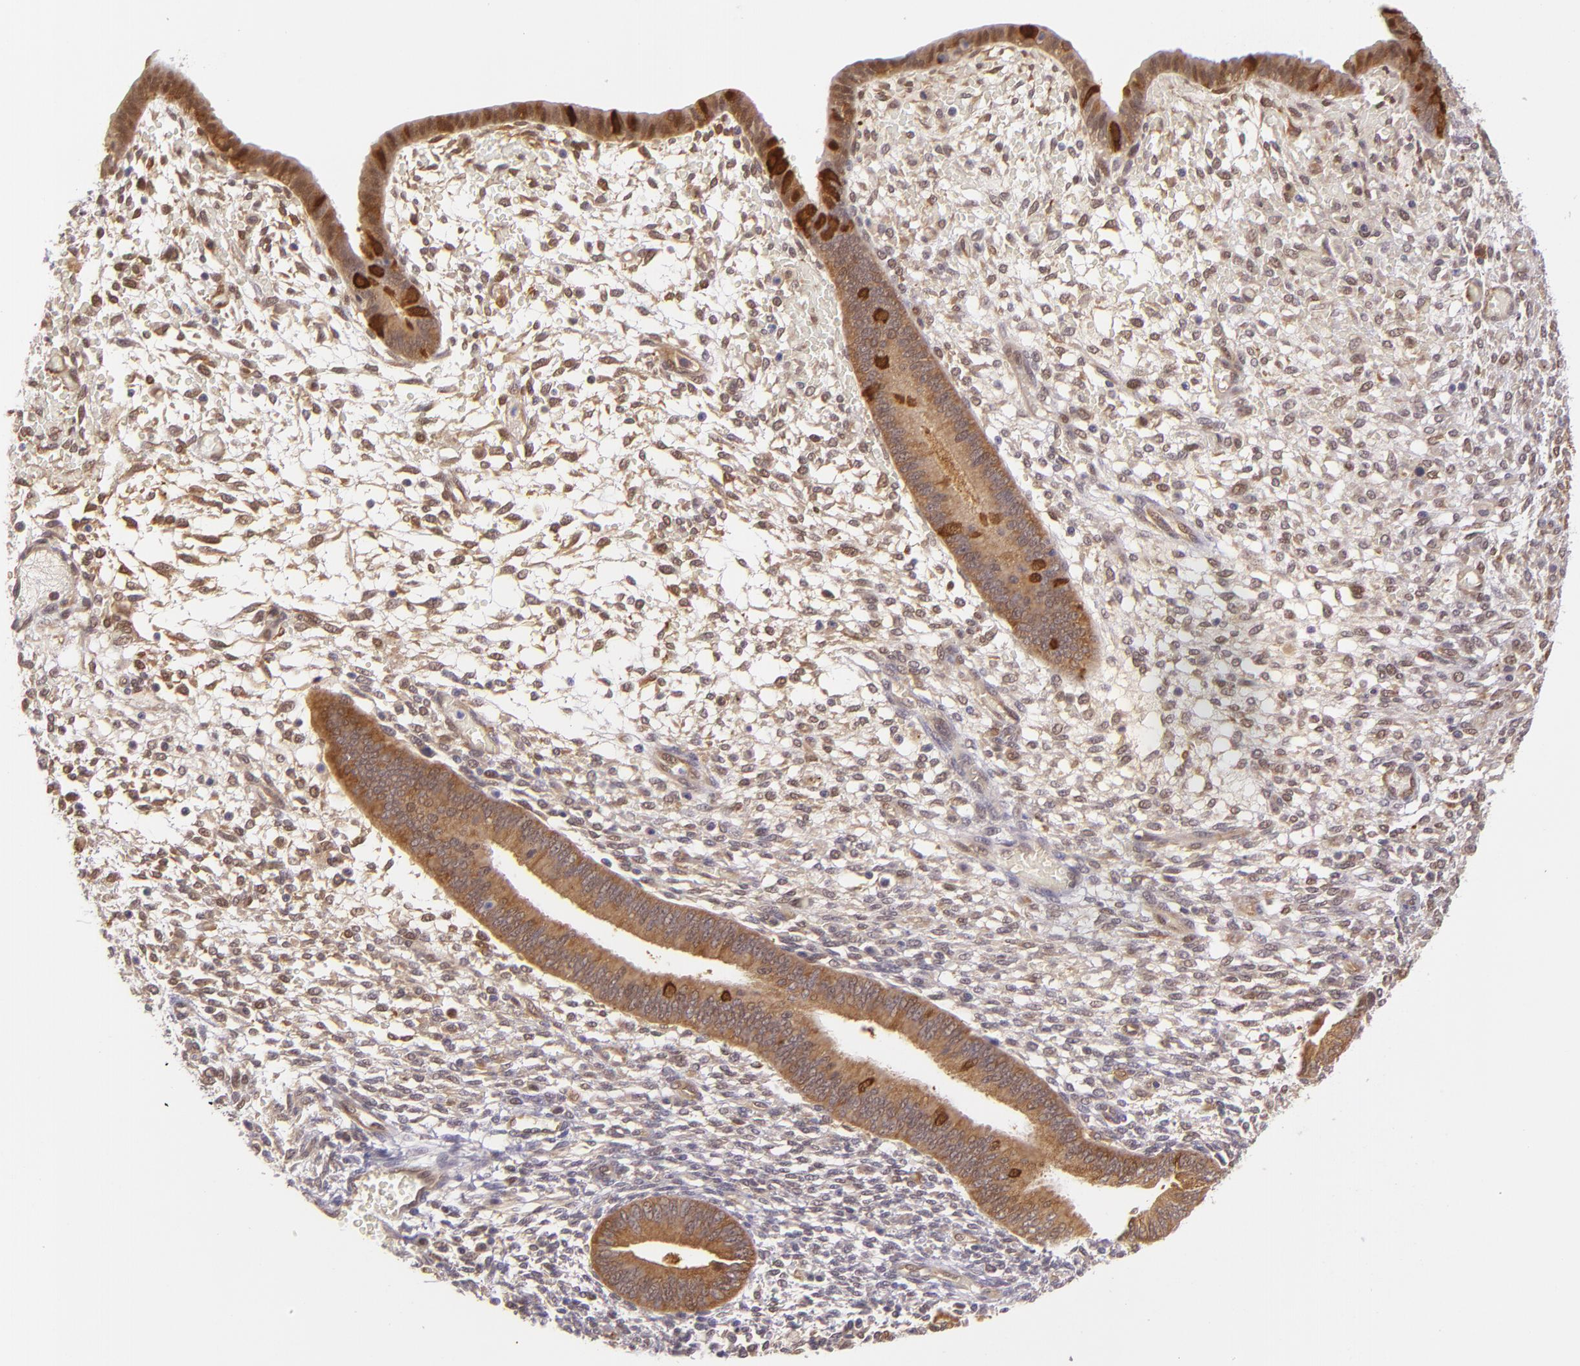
{"staining": {"intensity": "negative", "quantity": "none", "location": "none"}, "tissue": "endometrium", "cell_type": "Cells in endometrial stroma", "image_type": "normal", "snomed": [{"axis": "morphology", "description": "Normal tissue, NOS"}, {"axis": "topography", "description": "Endometrium"}], "caption": "The IHC micrograph has no significant positivity in cells in endometrial stroma of endometrium.", "gene": "HSPH1", "patient": {"sex": "female", "age": 42}}